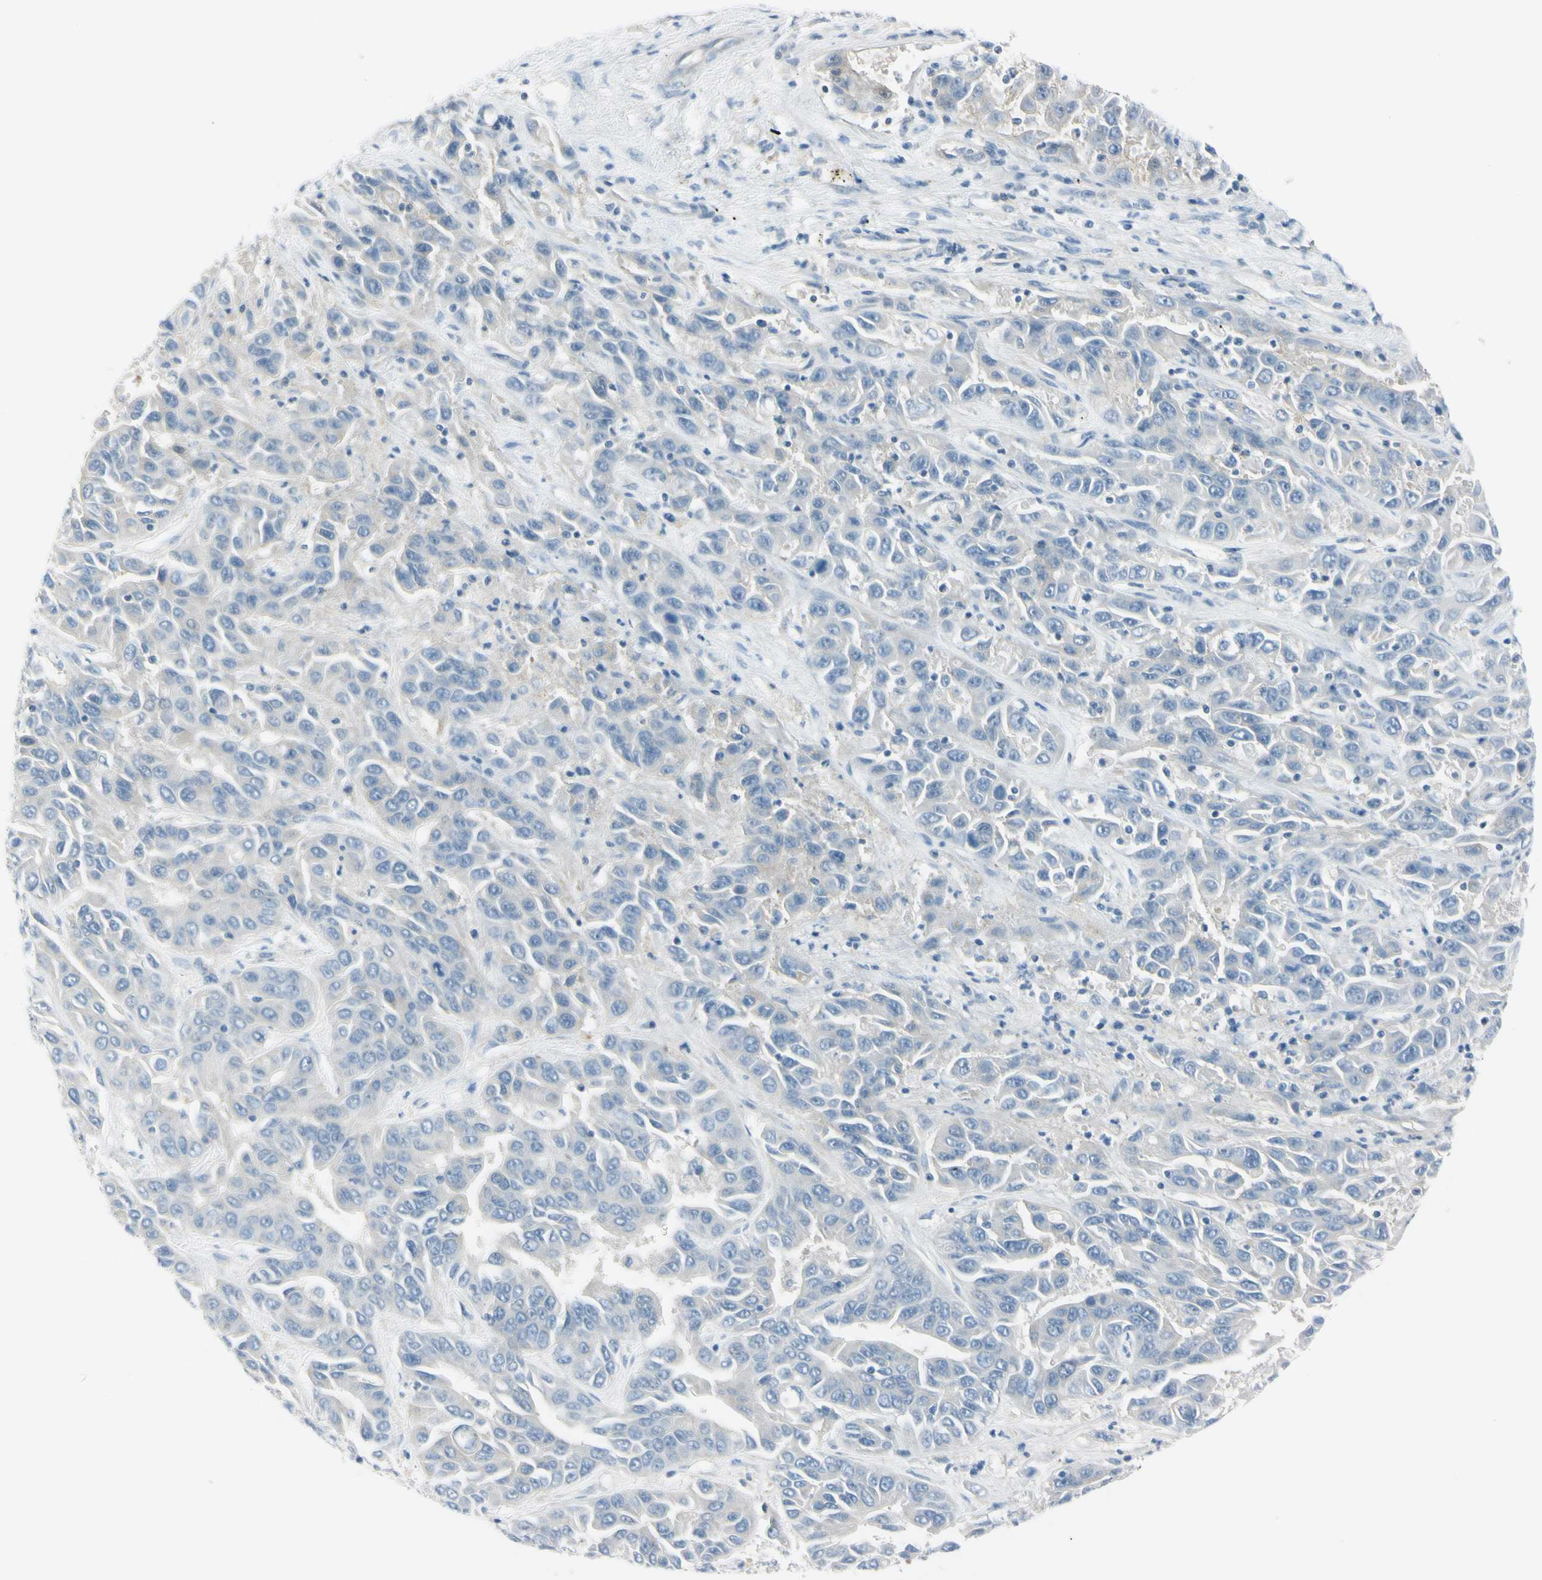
{"staining": {"intensity": "negative", "quantity": "none", "location": "none"}, "tissue": "liver cancer", "cell_type": "Tumor cells", "image_type": "cancer", "snomed": [{"axis": "morphology", "description": "Cholangiocarcinoma"}, {"axis": "topography", "description": "Liver"}], "caption": "Immunohistochemistry (IHC) of liver cancer (cholangiocarcinoma) exhibits no positivity in tumor cells.", "gene": "ASB9", "patient": {"sex": "female", "age": 52}}